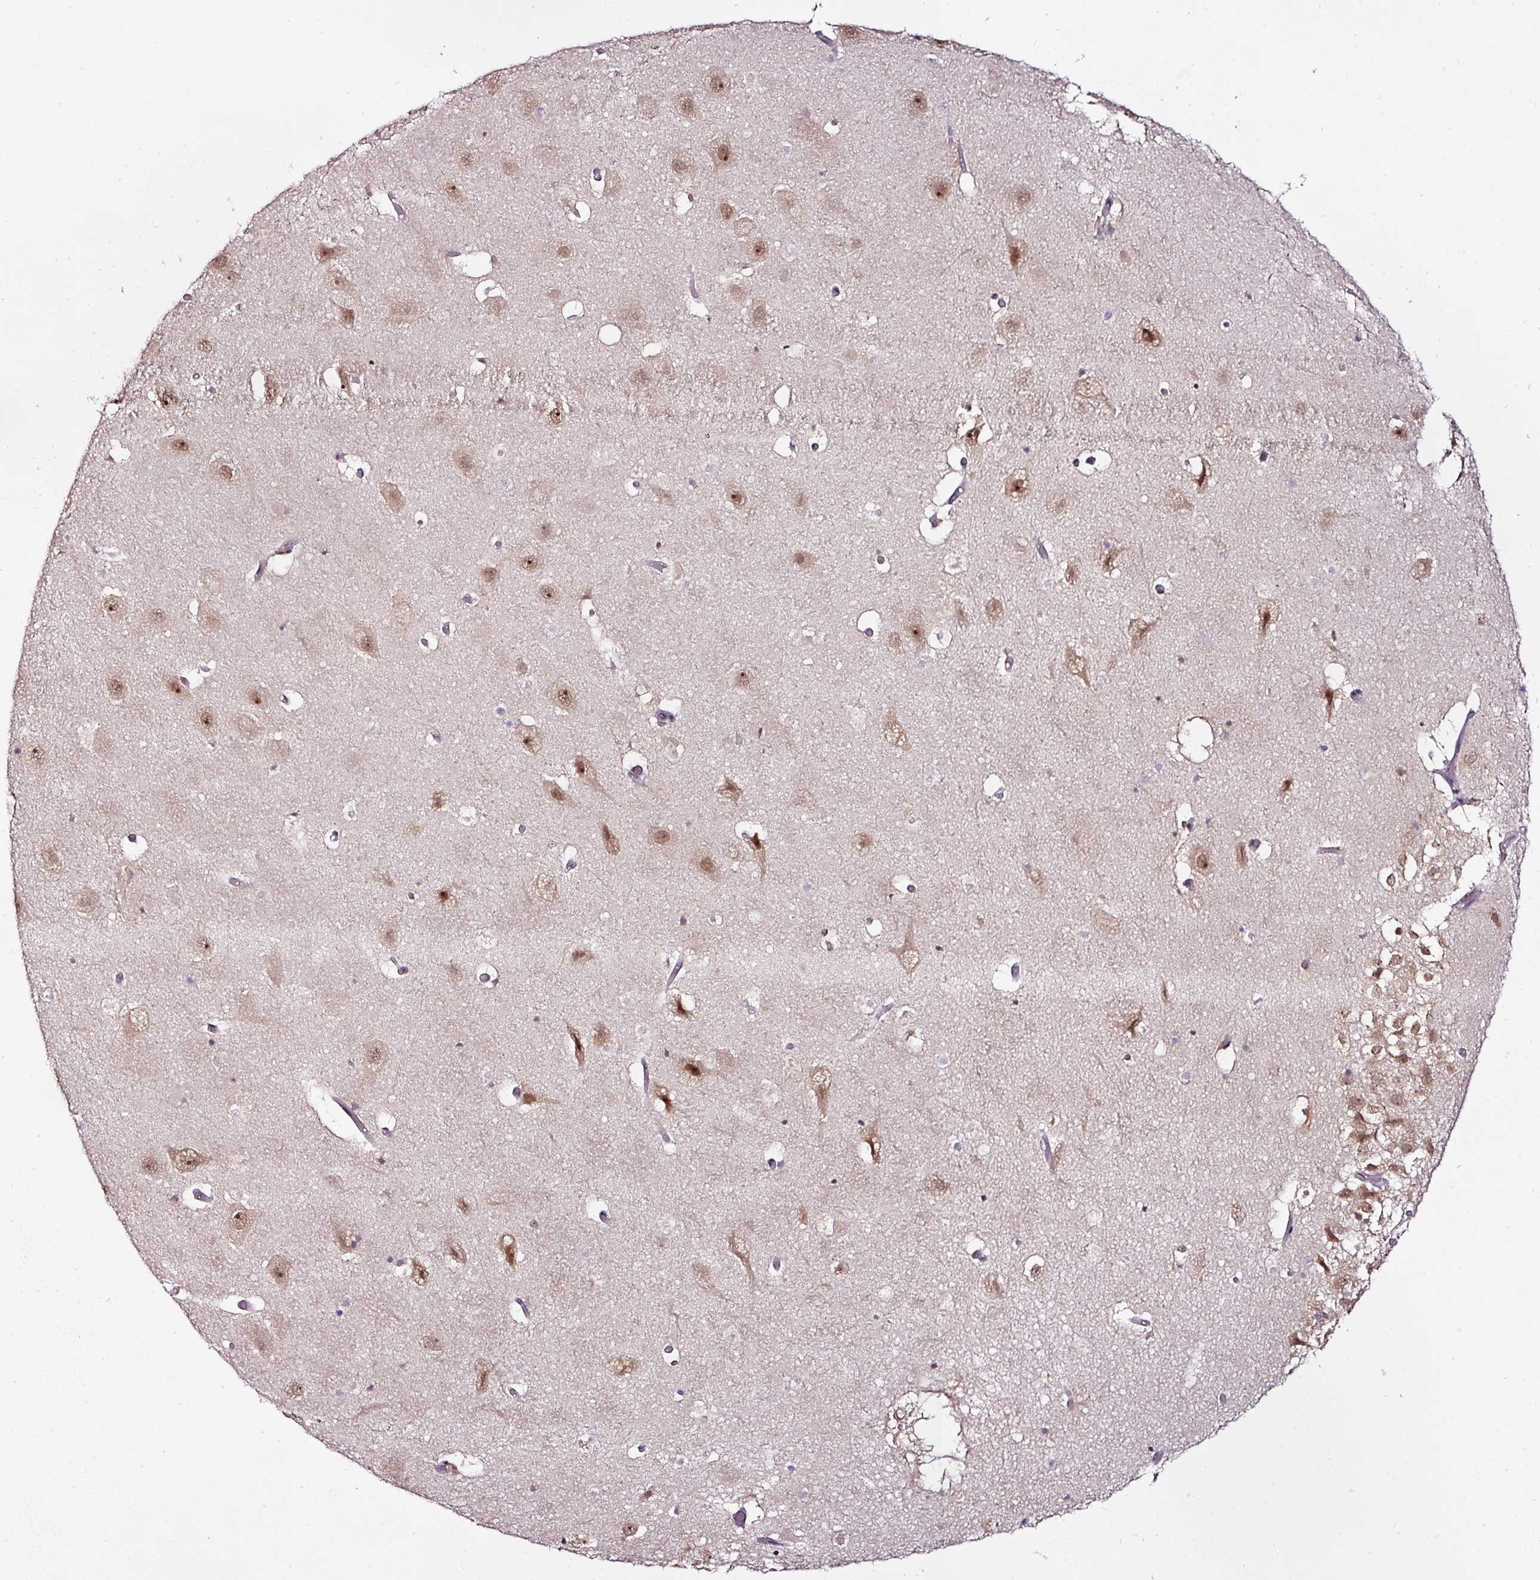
{"staining": {"intensity": "weak", "quantity": "<25%", "location": "nuclear"}, "tissue": "hippocampus", "cell_type": "Glial cells", "image_type": "normal", "snomed": [{"axis": "morphology", "description": "Normal tissue, NOS"}, {"axis": "topography", "description": "Hippocampus"}], "caption": "Immunohistochemical staining of normal human hippocampus demonstrates no significant staining in glial cells.", "gene": "KLF16", "patient": {"sex": "female", "age": 52}}